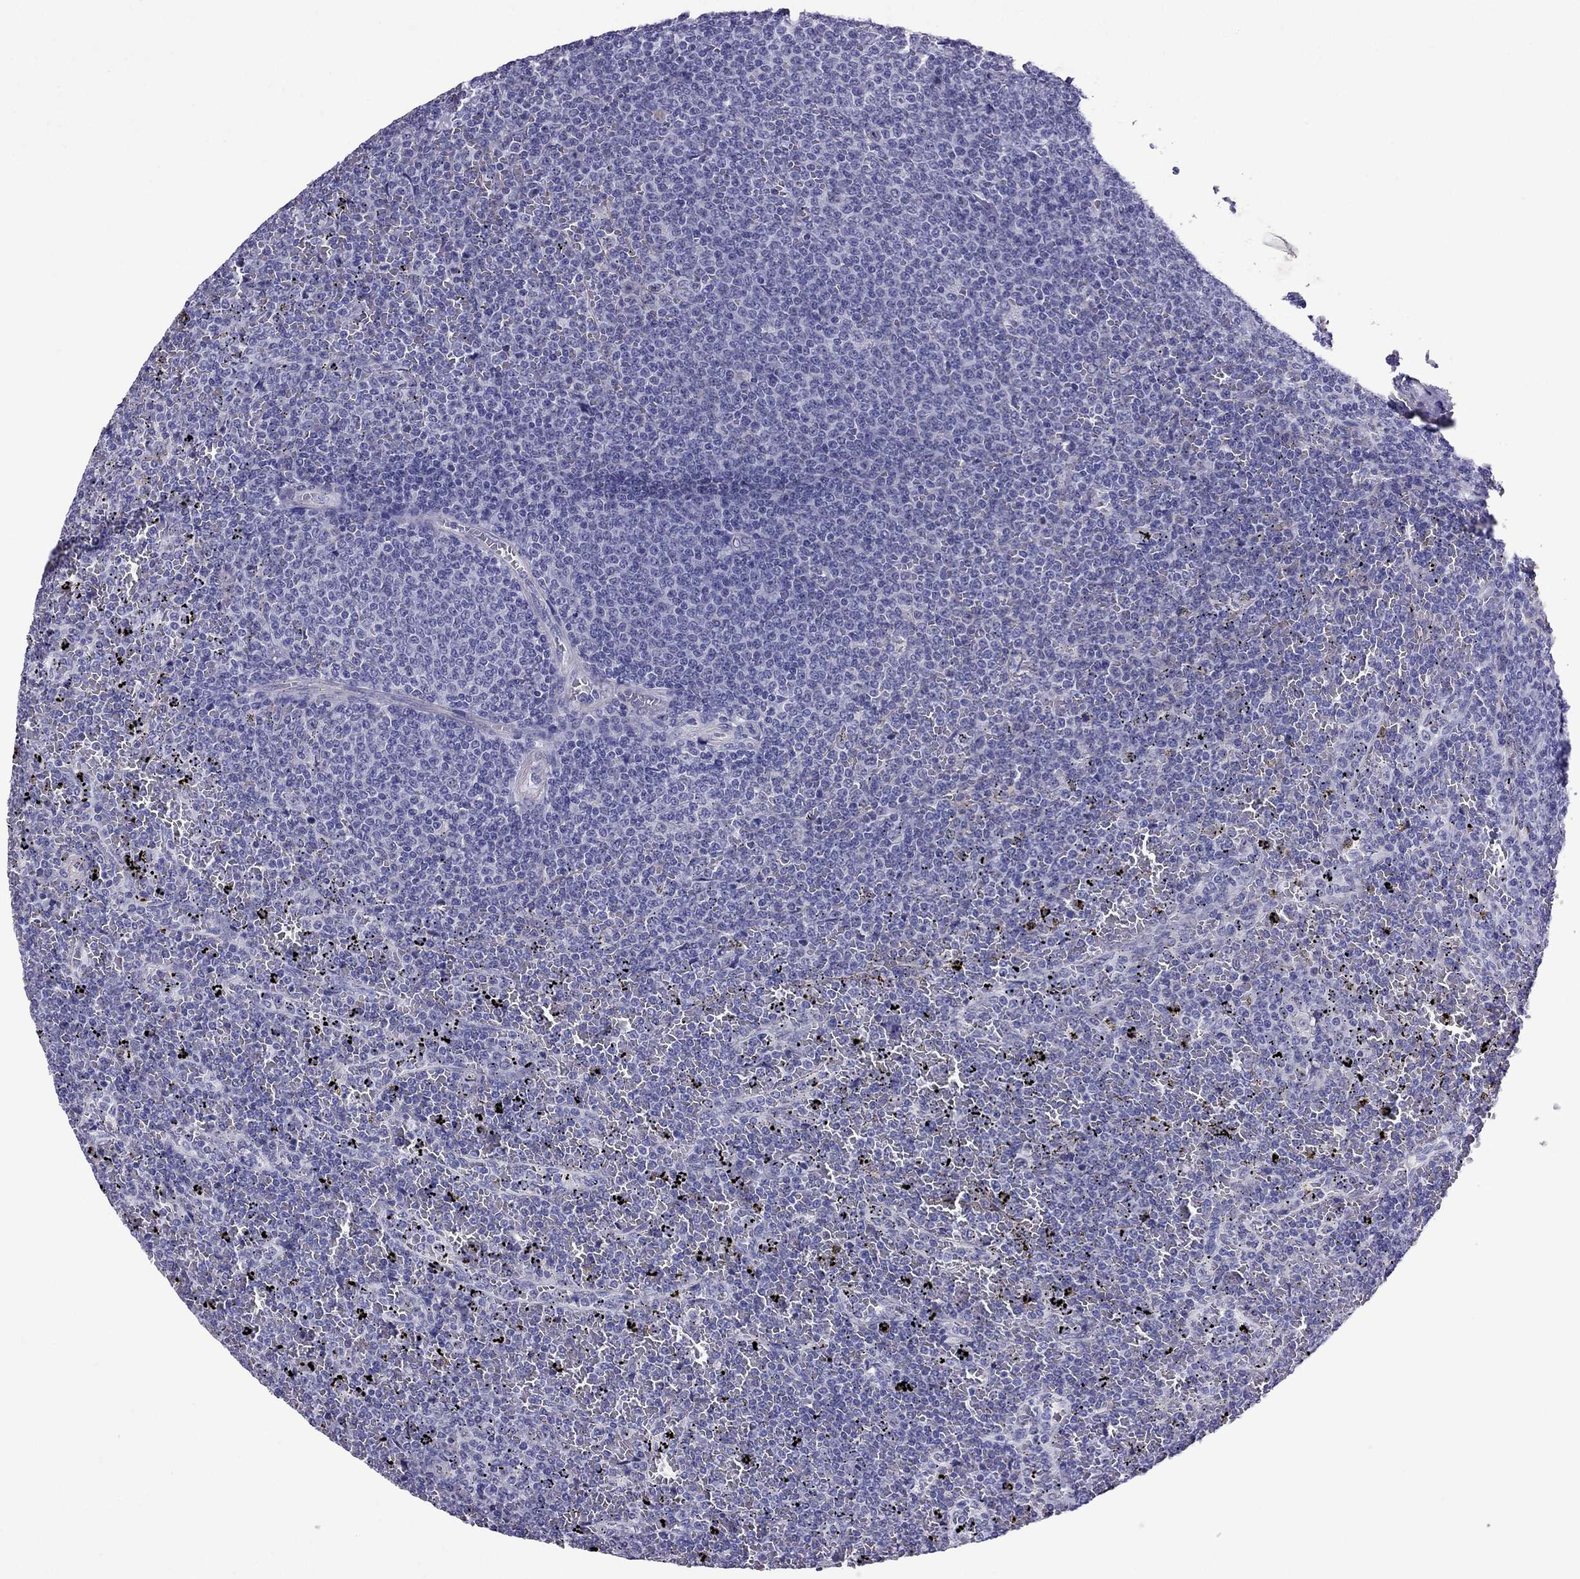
{"staining": {"intensity": "negative", "quantity": "none", "location": "none"}, "tissue": "lymphoma", "cell_type": "Tumor cells", "image_type": "cancer", "snomed": [{"axis": "morphology", "description": "Malignant lymphoma, non-Hodgkin's type, Low grade"}, {"axis": "topography", "description": "Spleen"}], "caption": "The micrograph shows no staining of tumor cells in lymphoma.", "gene": "CHRNA5", "patient": {"sex": "female", "age": 77}}